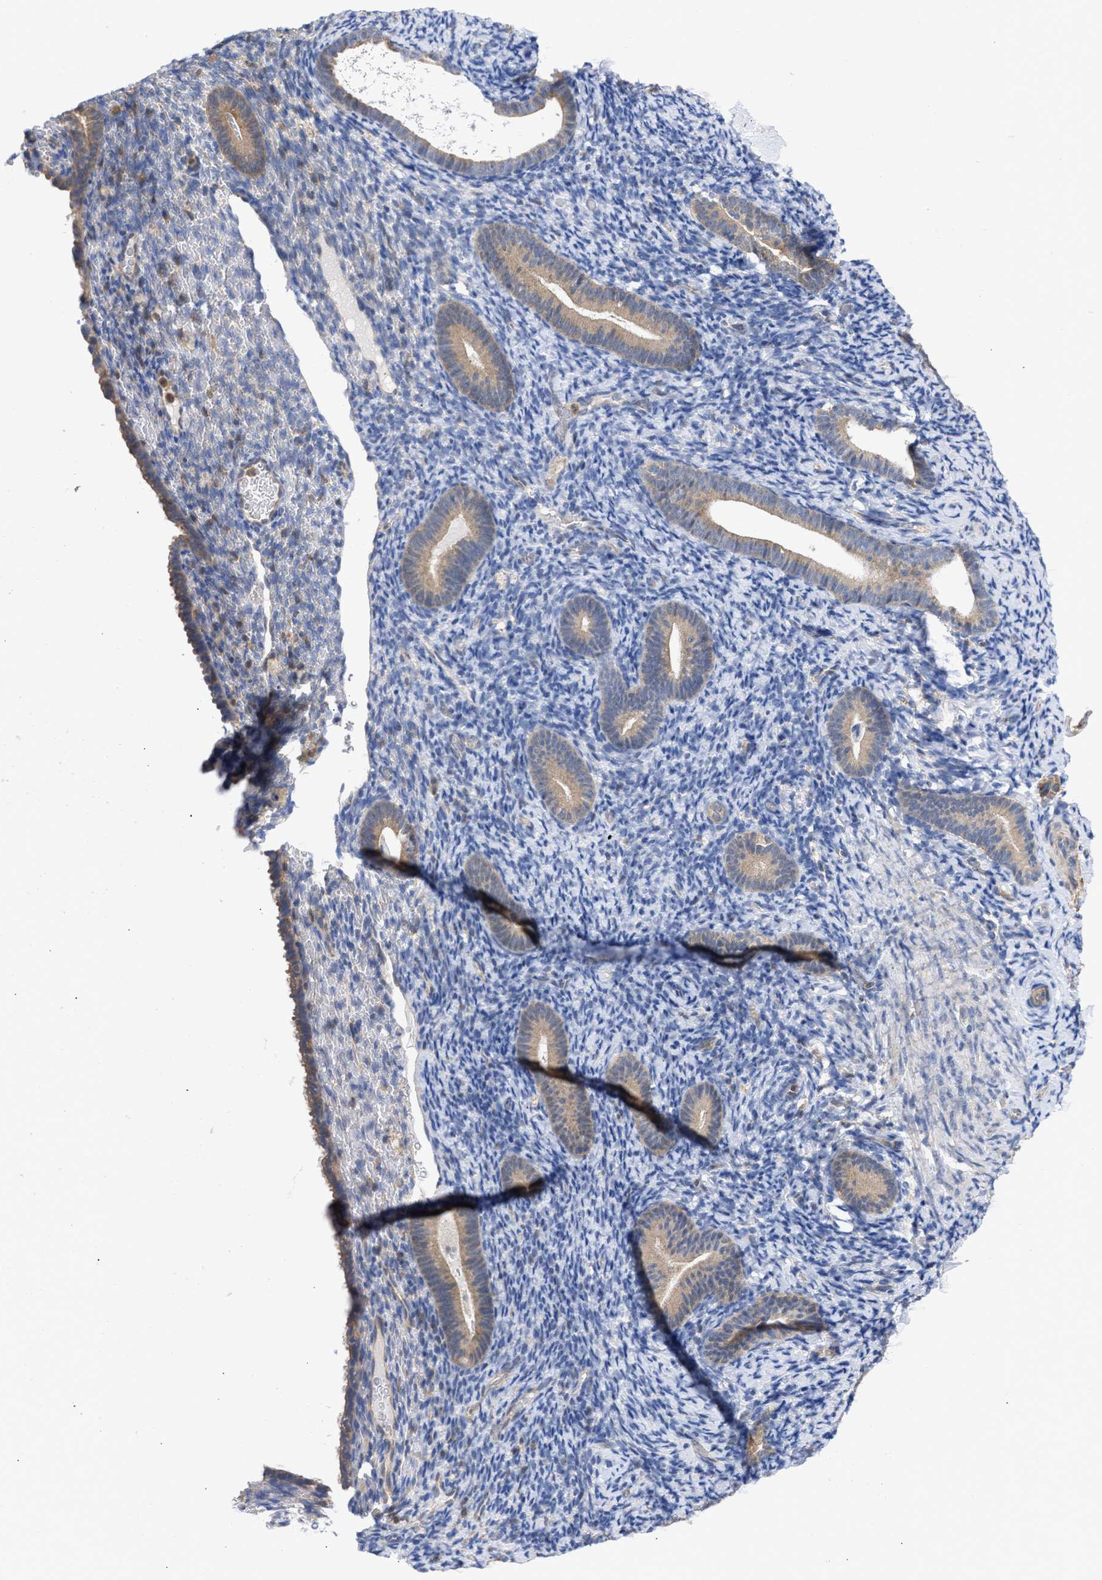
{"staining": {"intensity": "negative", "quantity": "none", "location": "none"}, "tissue": "endometrium", "cell_type": "Cells in endometrial stroma", "image_type": "normal", "snomed": [{"axis": "morphology", "description": "Normal tissue, NOS"}, {"axis": "topography", "description": "Endometrium"}], "caption": "Immunohistochemical staining of normal human endometrium demonstrates no significant expression in cells in endometrial stroma.", "gene": "MAP2K3", "patient": {"sex": "female", "age": 51}}